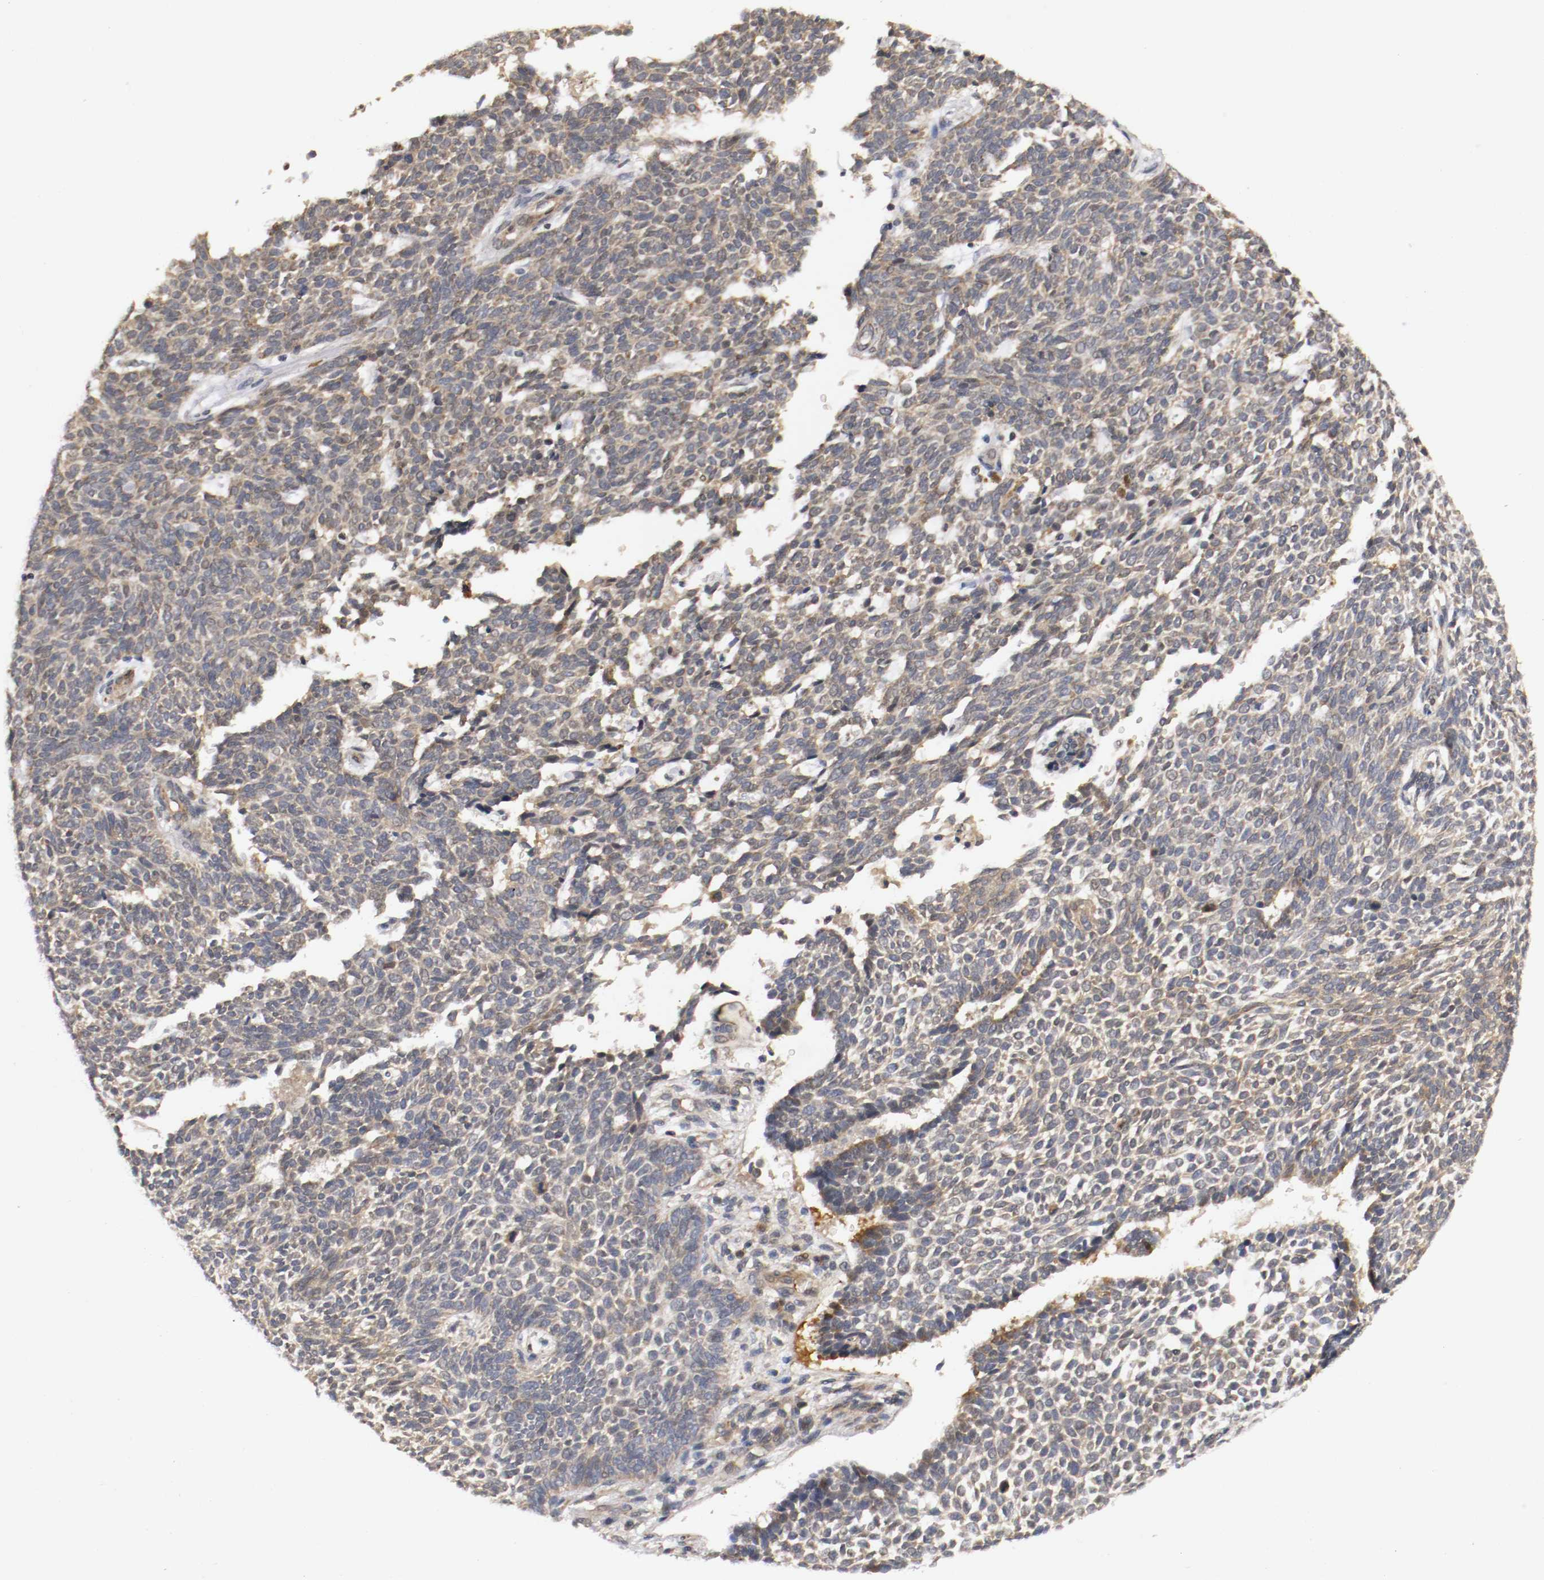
{"staining": {"intensity": "weak", "quantity": ">75%", "location": "cytoplasmic/membranous"}, "tissue": "skin cancer", "cell_type": "Tumor cells", "image_type": "cancer", "snomed": [{"axis": "morphology", "description": "Normal tissue, NOS"}, {"axis": "morphology", "description": "Basal cell carcinoma"}, {"axis": "topography", "description": "Skin"}], "caption": "Immunohistochemical staining of human skin basal cell carcinoma displays low levels of weak cytoplasmic/membranous expression in about >75% of tumor cells.", "gene": "TNFRSF1B", "patient": {"sex": "male", "age": 87}}